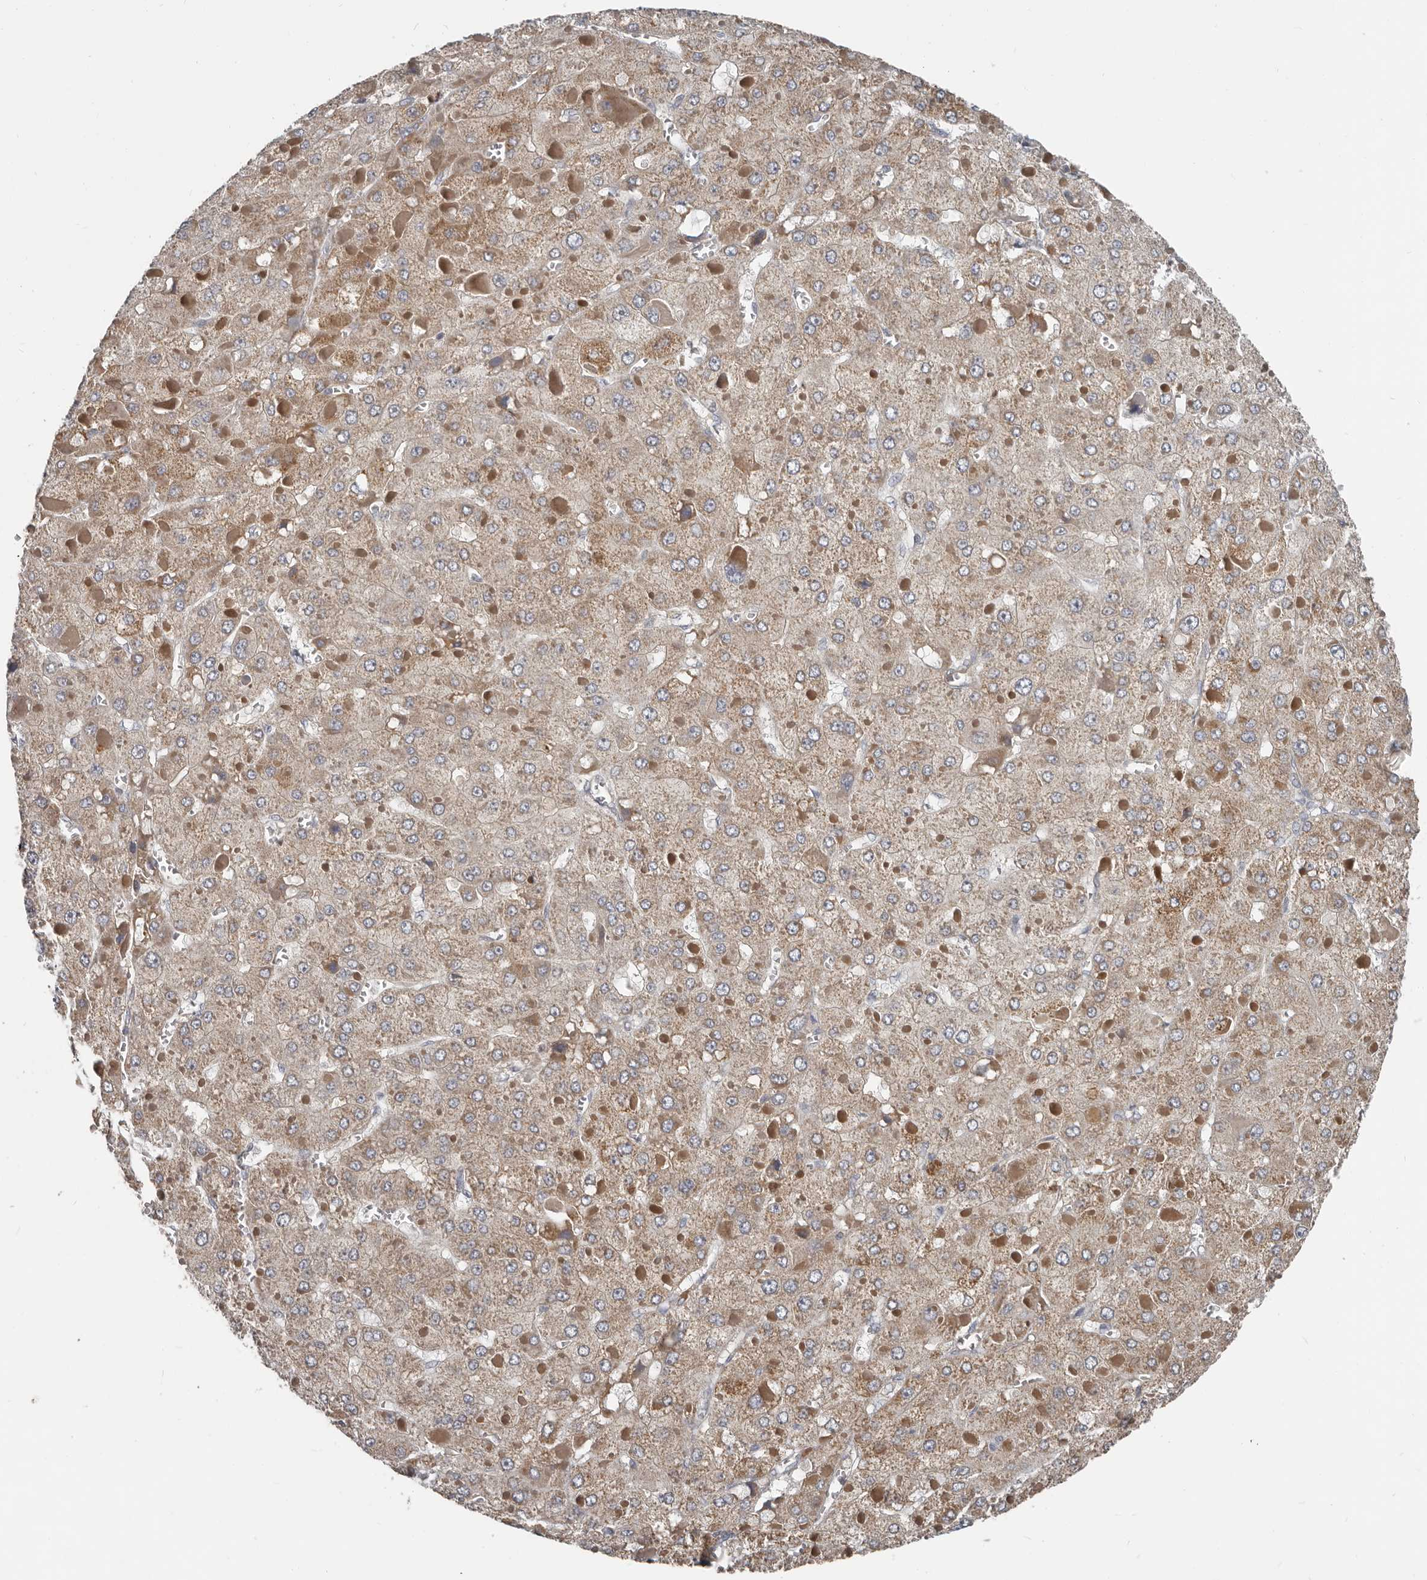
{"staining": {"intensity": "weak", "quantity": ">75%", "location": "cytoplasmic/membranous"}, "tissue": "liver cancer", "cell_type": "Tumor cells", "image_type": "cancer", "snomed": [{"axis": "morphology", "description": "Carcinoma, Hepatocellular, NOS"}, {"axis": "topography", "description": "Liver"}], "caption": "Immunohistochemistry (IHC) staining of liver cancer (hepatocellular carcinoma), which shows low levels of weak cytoplasmic/membranous expression in about >75% of tumor cells indicating weak cytoplasmic/membranous protein staining. The staining was performed using DAB (brown) for protein detection and nuclei were counterstained in hematoxylin (blue).", "gene": "AKNAD1", "patient": {"sex": "female", "age": 73}}